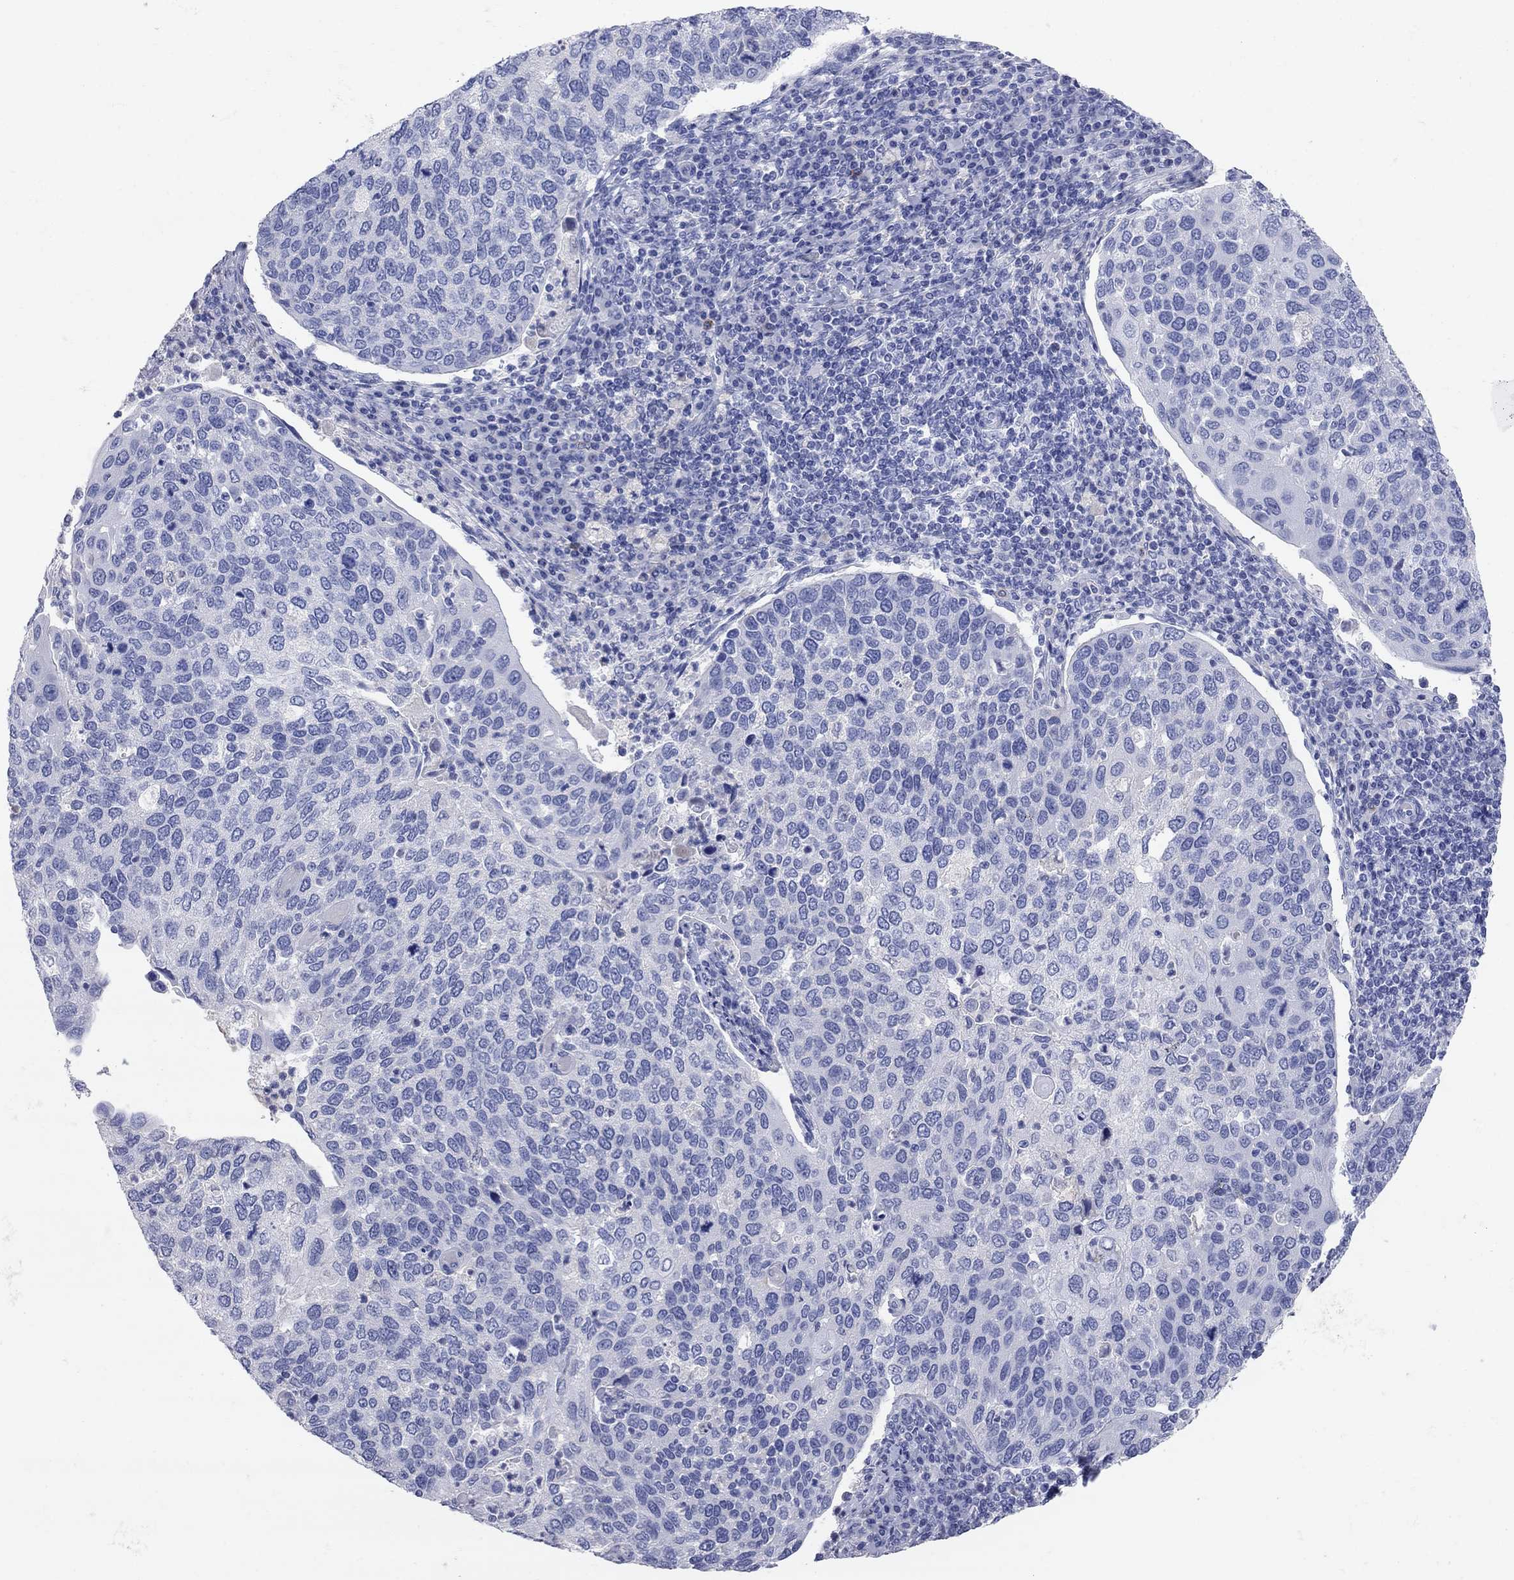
{"staining": {"intensity": "negative", "quantity": "none", "location": "none"}, "tissue": "cervical cancer", "cell_type": "Tumor cells", "image_type": "cancer", "snomed": [{"axis": "morphology", "description": "Squamous cell carcinoma, NOS"}, {"axis": "topography", "description": "Cervix"}], "caption": "Tumor cells show no significant protein positivity in cervical cancer (squamous cell carcinoma).", "gene": "AOX1", "patient": {"sex": "female", "age": 54}}